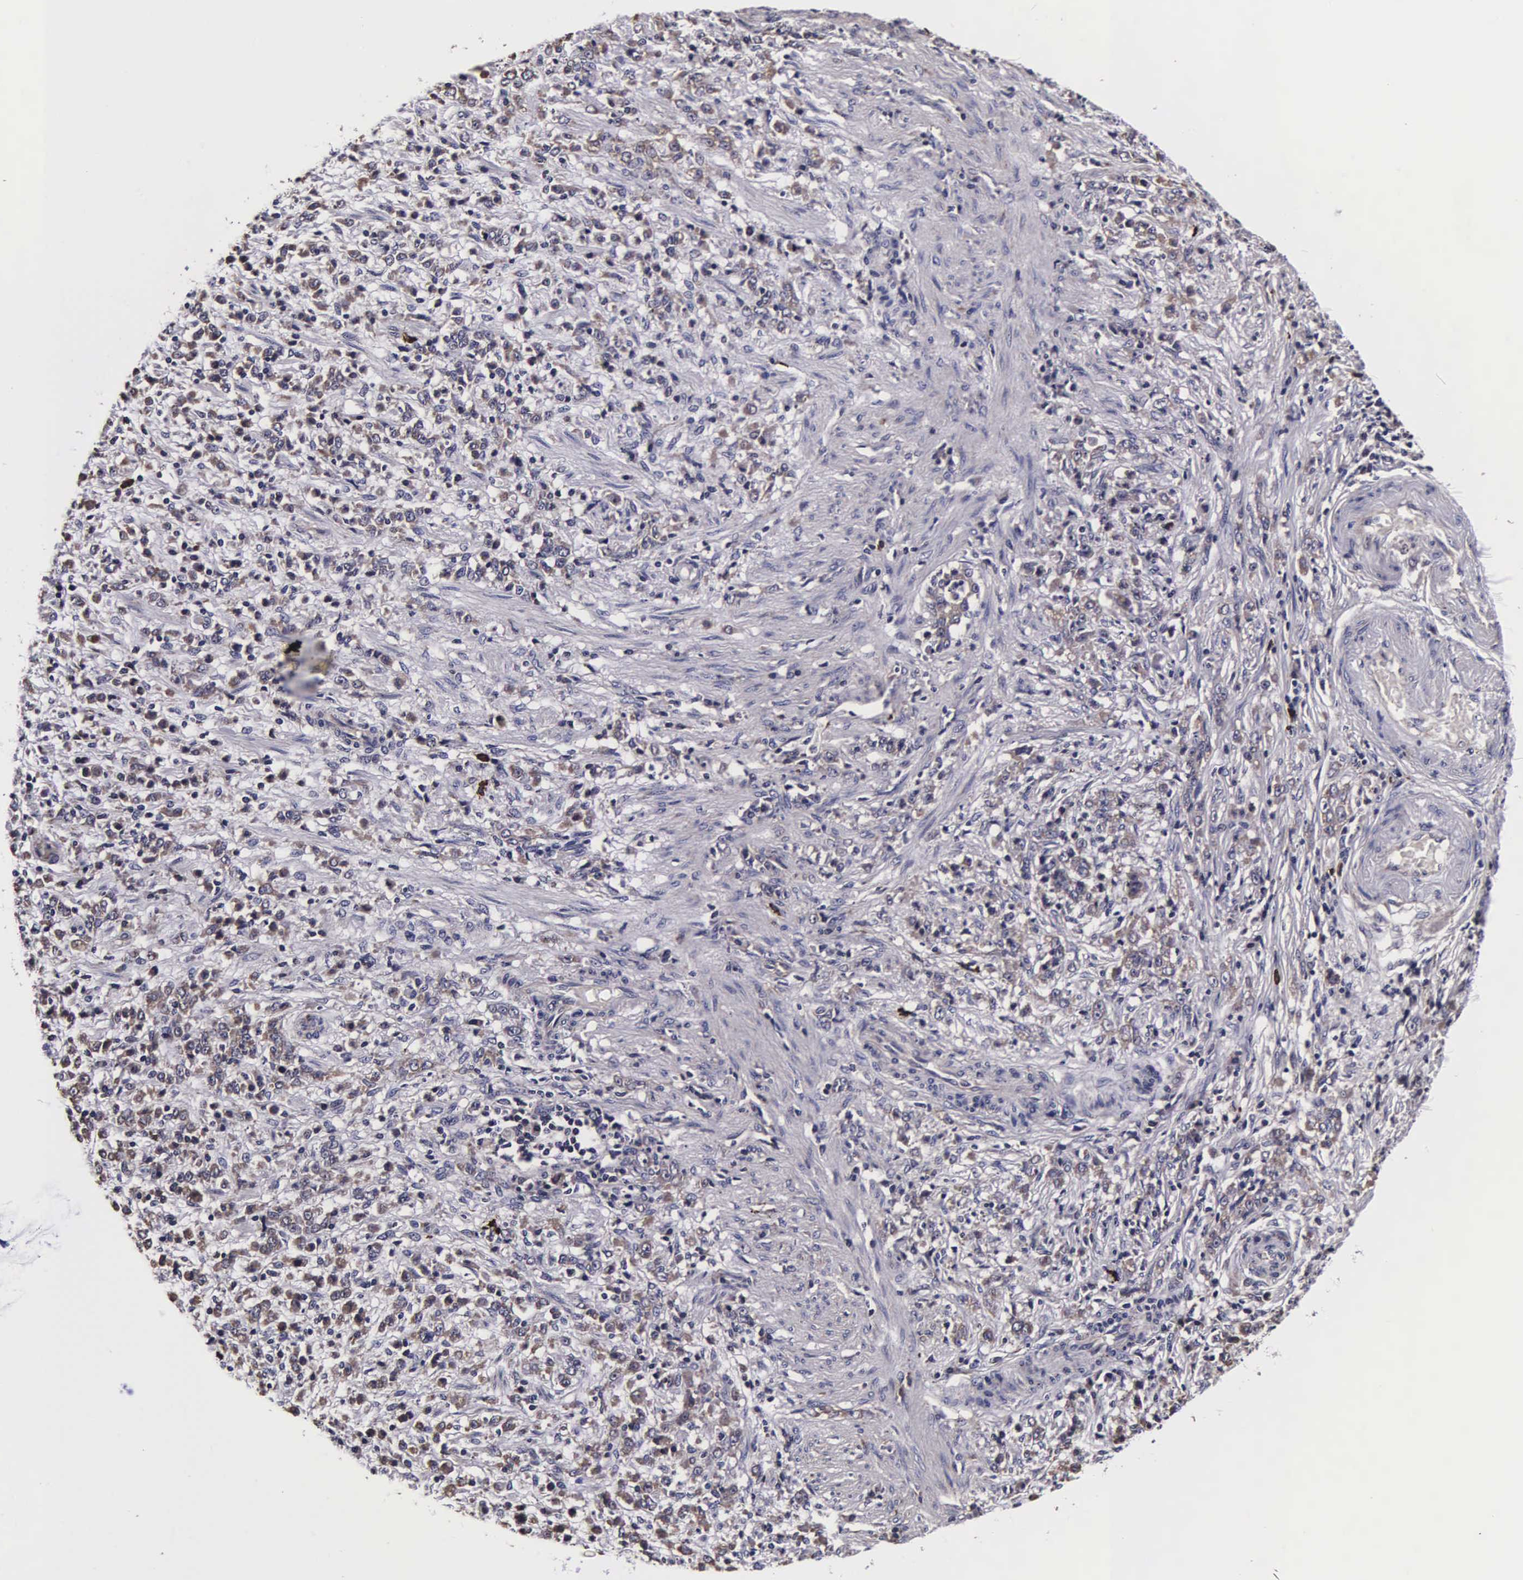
{"staining": {"intensity": "weak", "quantity": "25%-75%", "location": "cytoplasmic/membranous"}, "tissue": "stomach cancer", "cell_type": "Tumor cells", "image_type": "cancer", "snomed": [{"axis": "morphology", "description": "Adenocarcinoma, NOS"}, {"axis": "topography", "description": "Stomach, lower"}], "caption": "Stomach adenocarcinoma tissue demonstrates weak cytoplasmic/membranous positivity in about 25%-75% of tumor cells", "gene": "PSMA3", "patient": {"sex": "male", "age": 88}}